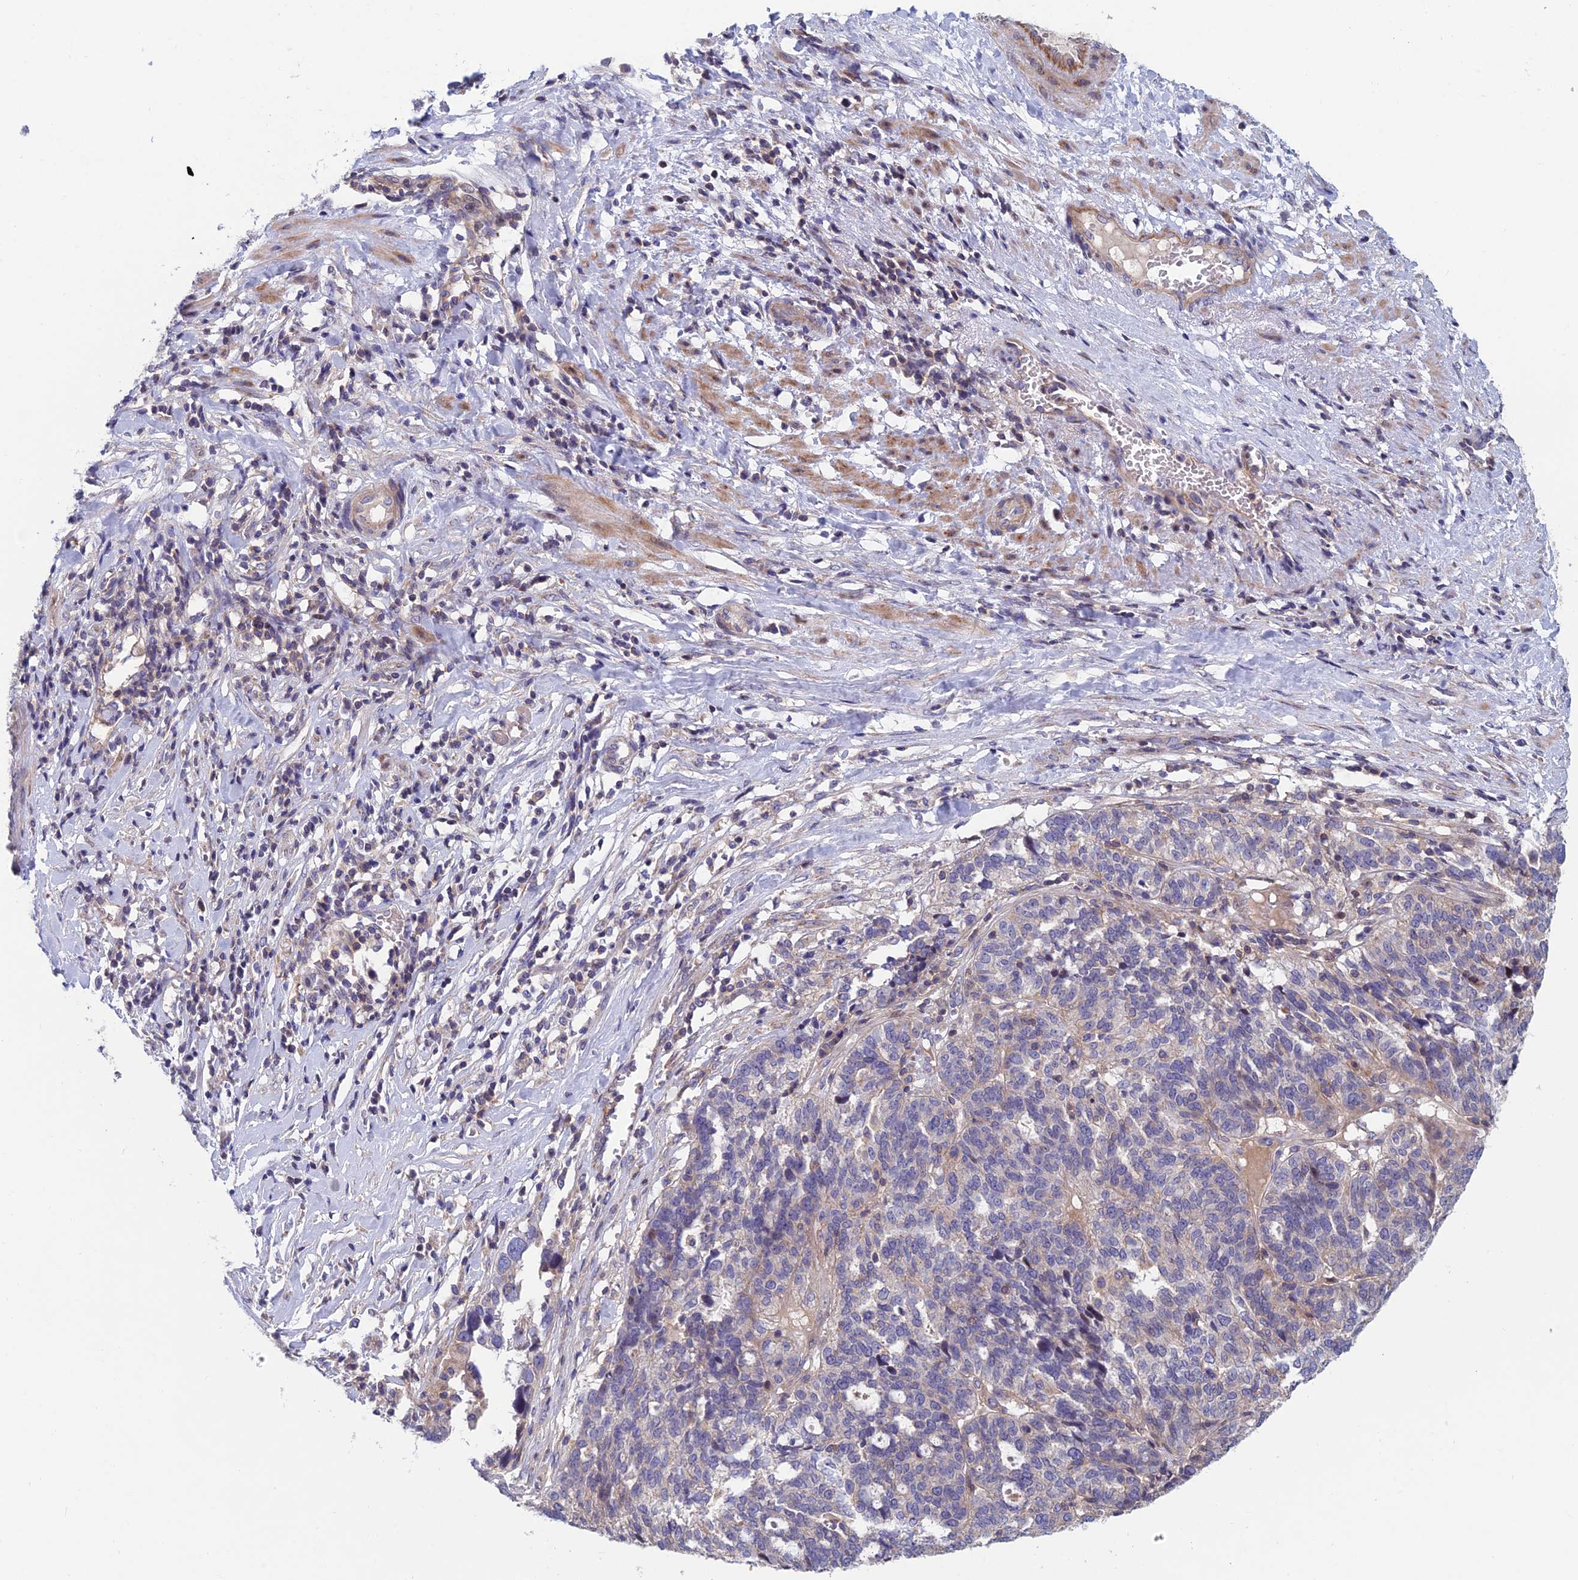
{"staining": {"intensity": "negative", "quantity": "none", "location": "none"}, "tissue": "ovarian cancer", "cell_type": "Tumor cells", "image_type": "cancer", "snomed": [{"axis": "morphology", "description": "Cystadenocarcinoma, serous, NOS"}, {"axis": "topography", "description": "Ovary"}], "caption": "Tumor cells are negative for brown protein staining in serous cystadenocarcinoma (ovarian). (DAB immunohistochemistry visualized using brightfield microscopy, high magnification).", "gene": "USP37", "patient": {"sex": "female", "age": 59}}